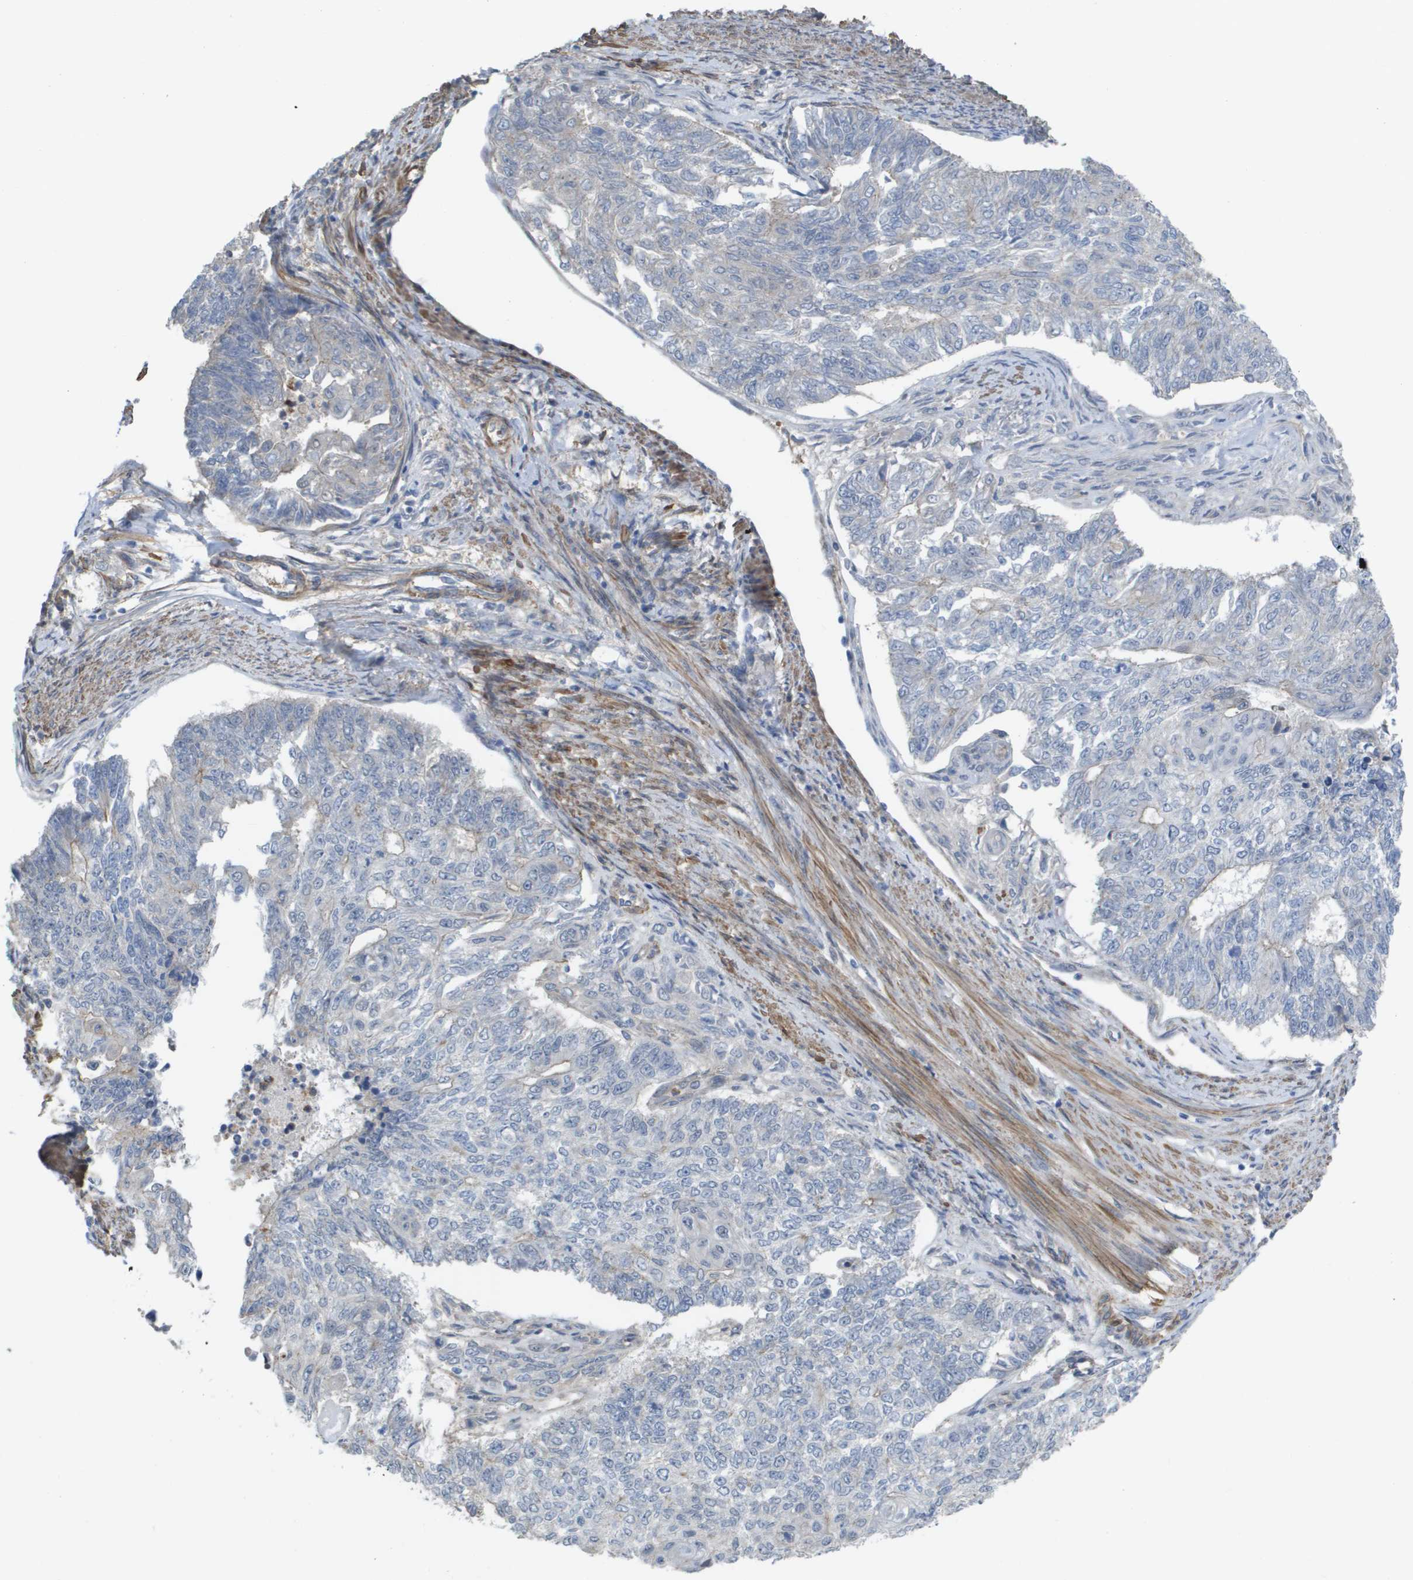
{"staining": {"intensity": "negative", "quantity": "none", "location": "none"}, "tissue": "endometrial cancer", "cell_type": "Tumor cells", "image_type": "cancer", "snomed": [{"axis": "morphology", "description": "Adenocarcinoma, NOS"}, {"axis": "topography", "description": "Endometrium"}], "caption": "There is no significant expression in tumor cells of adenocarcinoma (endometrial). Nuclei are stained in blue.", "gene": "RNF112", "patient": {"sex": "female", "age": 32}}